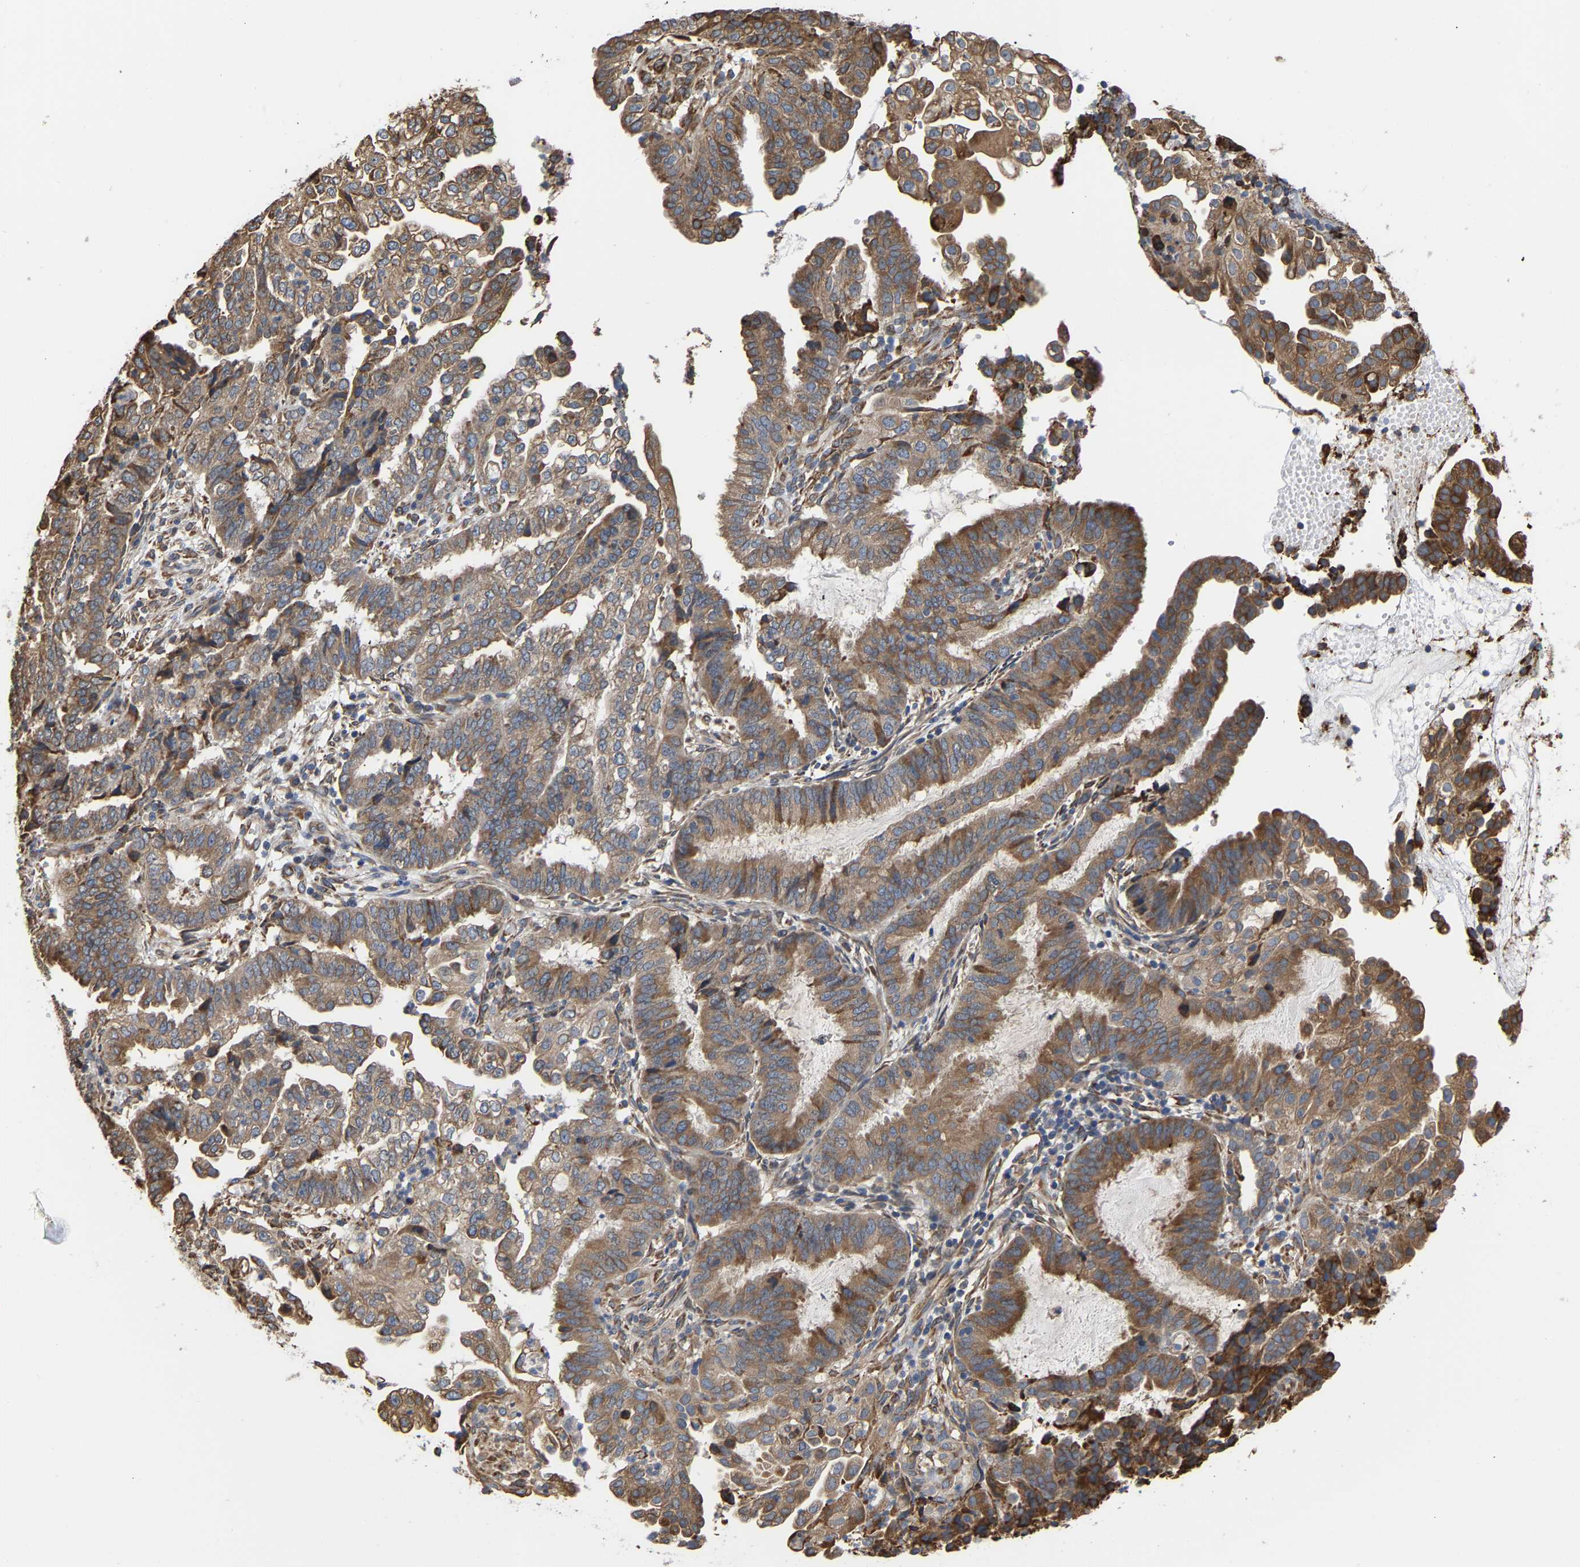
{"staining": {"intensity": "moderate", "quantity": ">75%", "location": "cytoplasmic/membranous"}, "tissue": "endometrial cancer", "cell_type": "Tumor cells", "image_type": "cancer", "snomed": [{"axis": "morphology", "description": "Adenocarcinoma, NOS"}, {"axis": "topography", "description": "Endometrium"}], "caption": "About >75% of tumor cells in human adenocarcinoma (endometrial) exhibit moderate cytoplasmic/membranous protein positivity as visualized by brown immunohistochemical staining.", "gene": "ARAP1", "patient": {"sex": "female", "age": 51}}